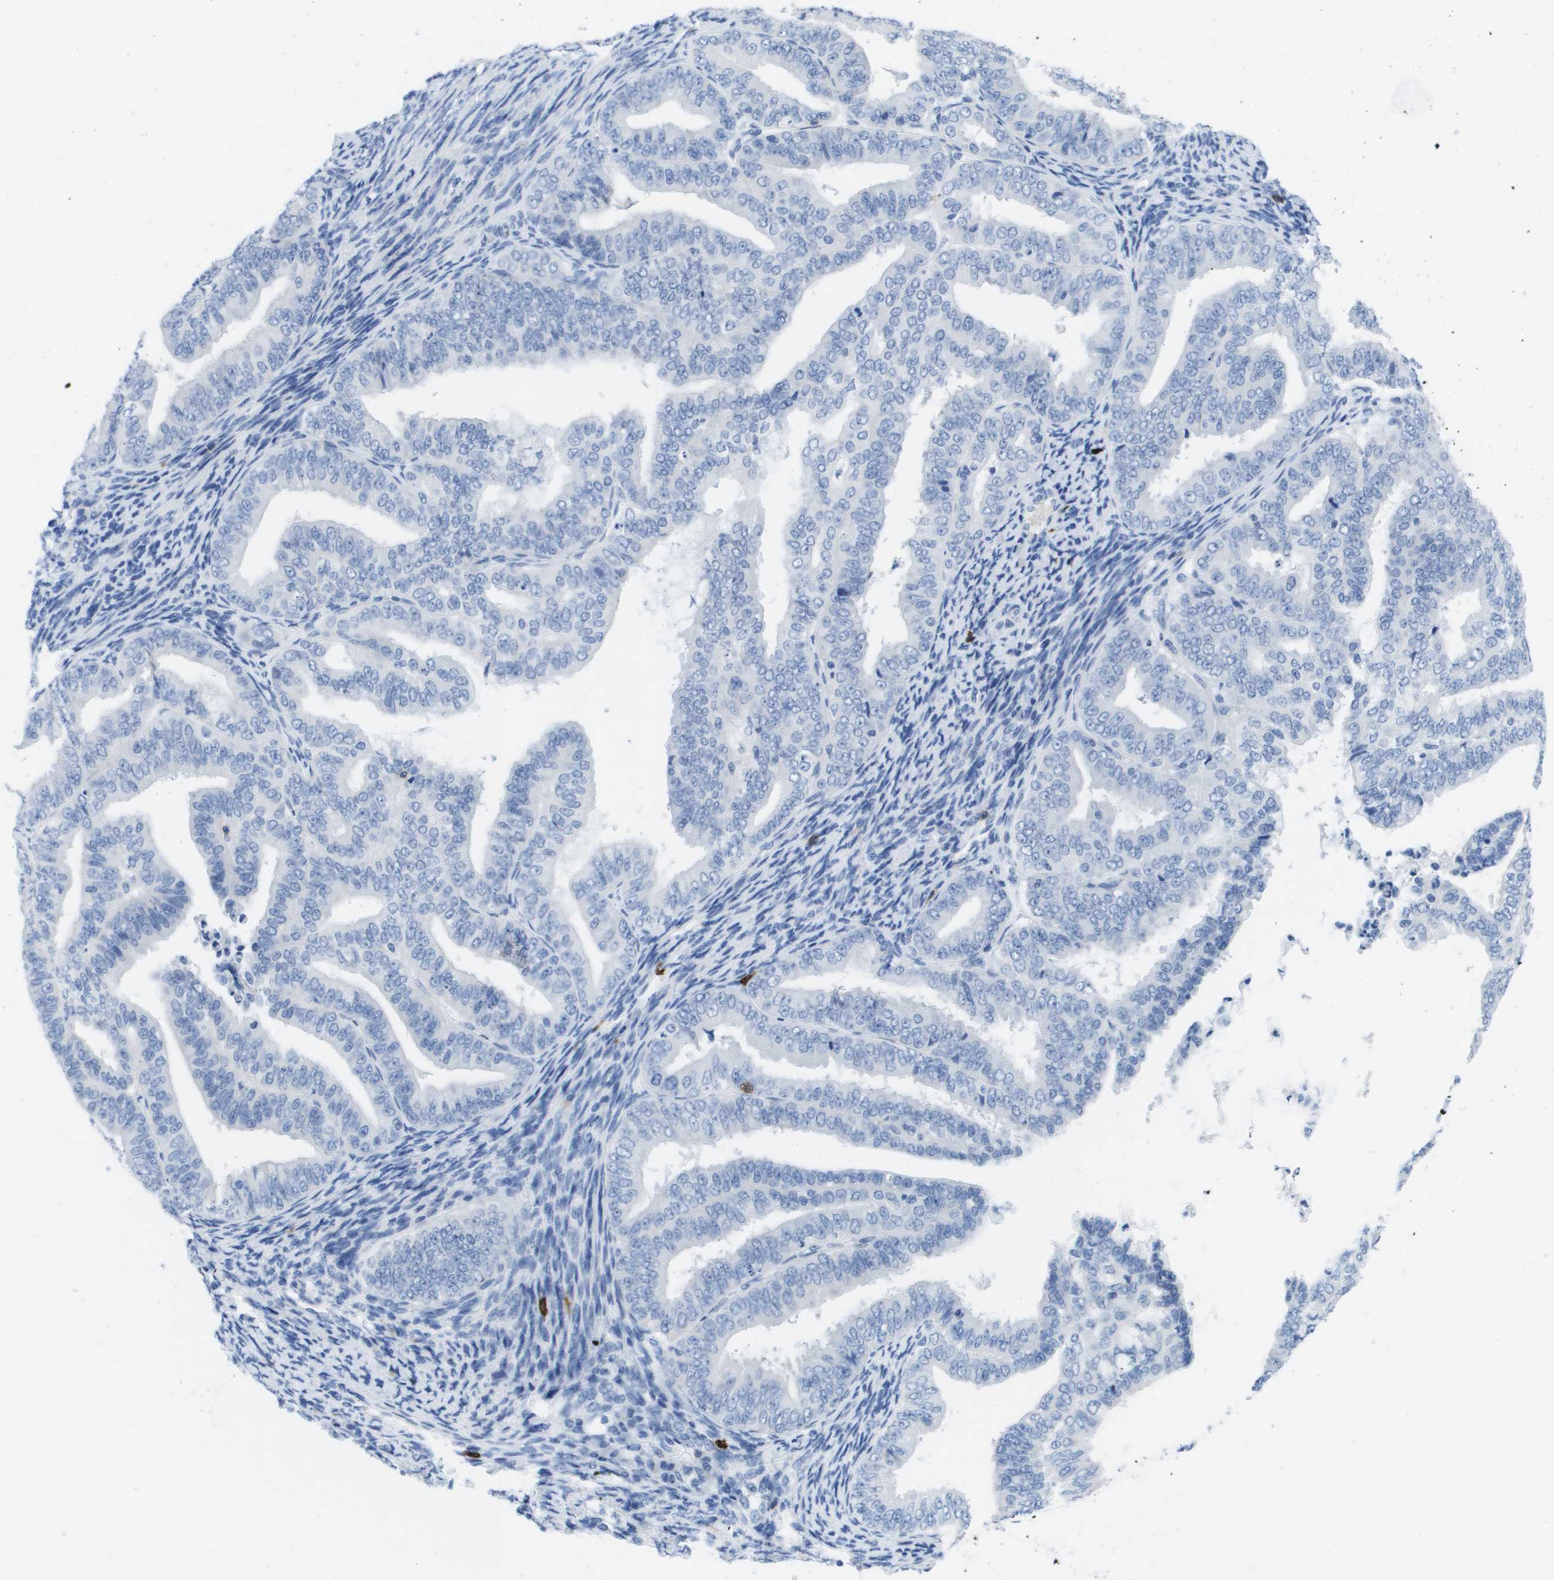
{"staining": {"intensity": "negative", "quantity": "none", "location": "none"}, "tissue": "endometrial cancer", "cell_type": "Tumor cells", "image_type": "cancer", "snomed": [{"axis": "morphology", "description": "Adenocarcinoma, NOS"}, {"axis": "topography", "description": "Endometrium"}], "caption": "Immunohistochemistry (IHC) of endometrial adenocarcinoma shows no expression in tumor cells.", "gene": "MS4A1", "patient": {"sex": "female", "age": 63}}